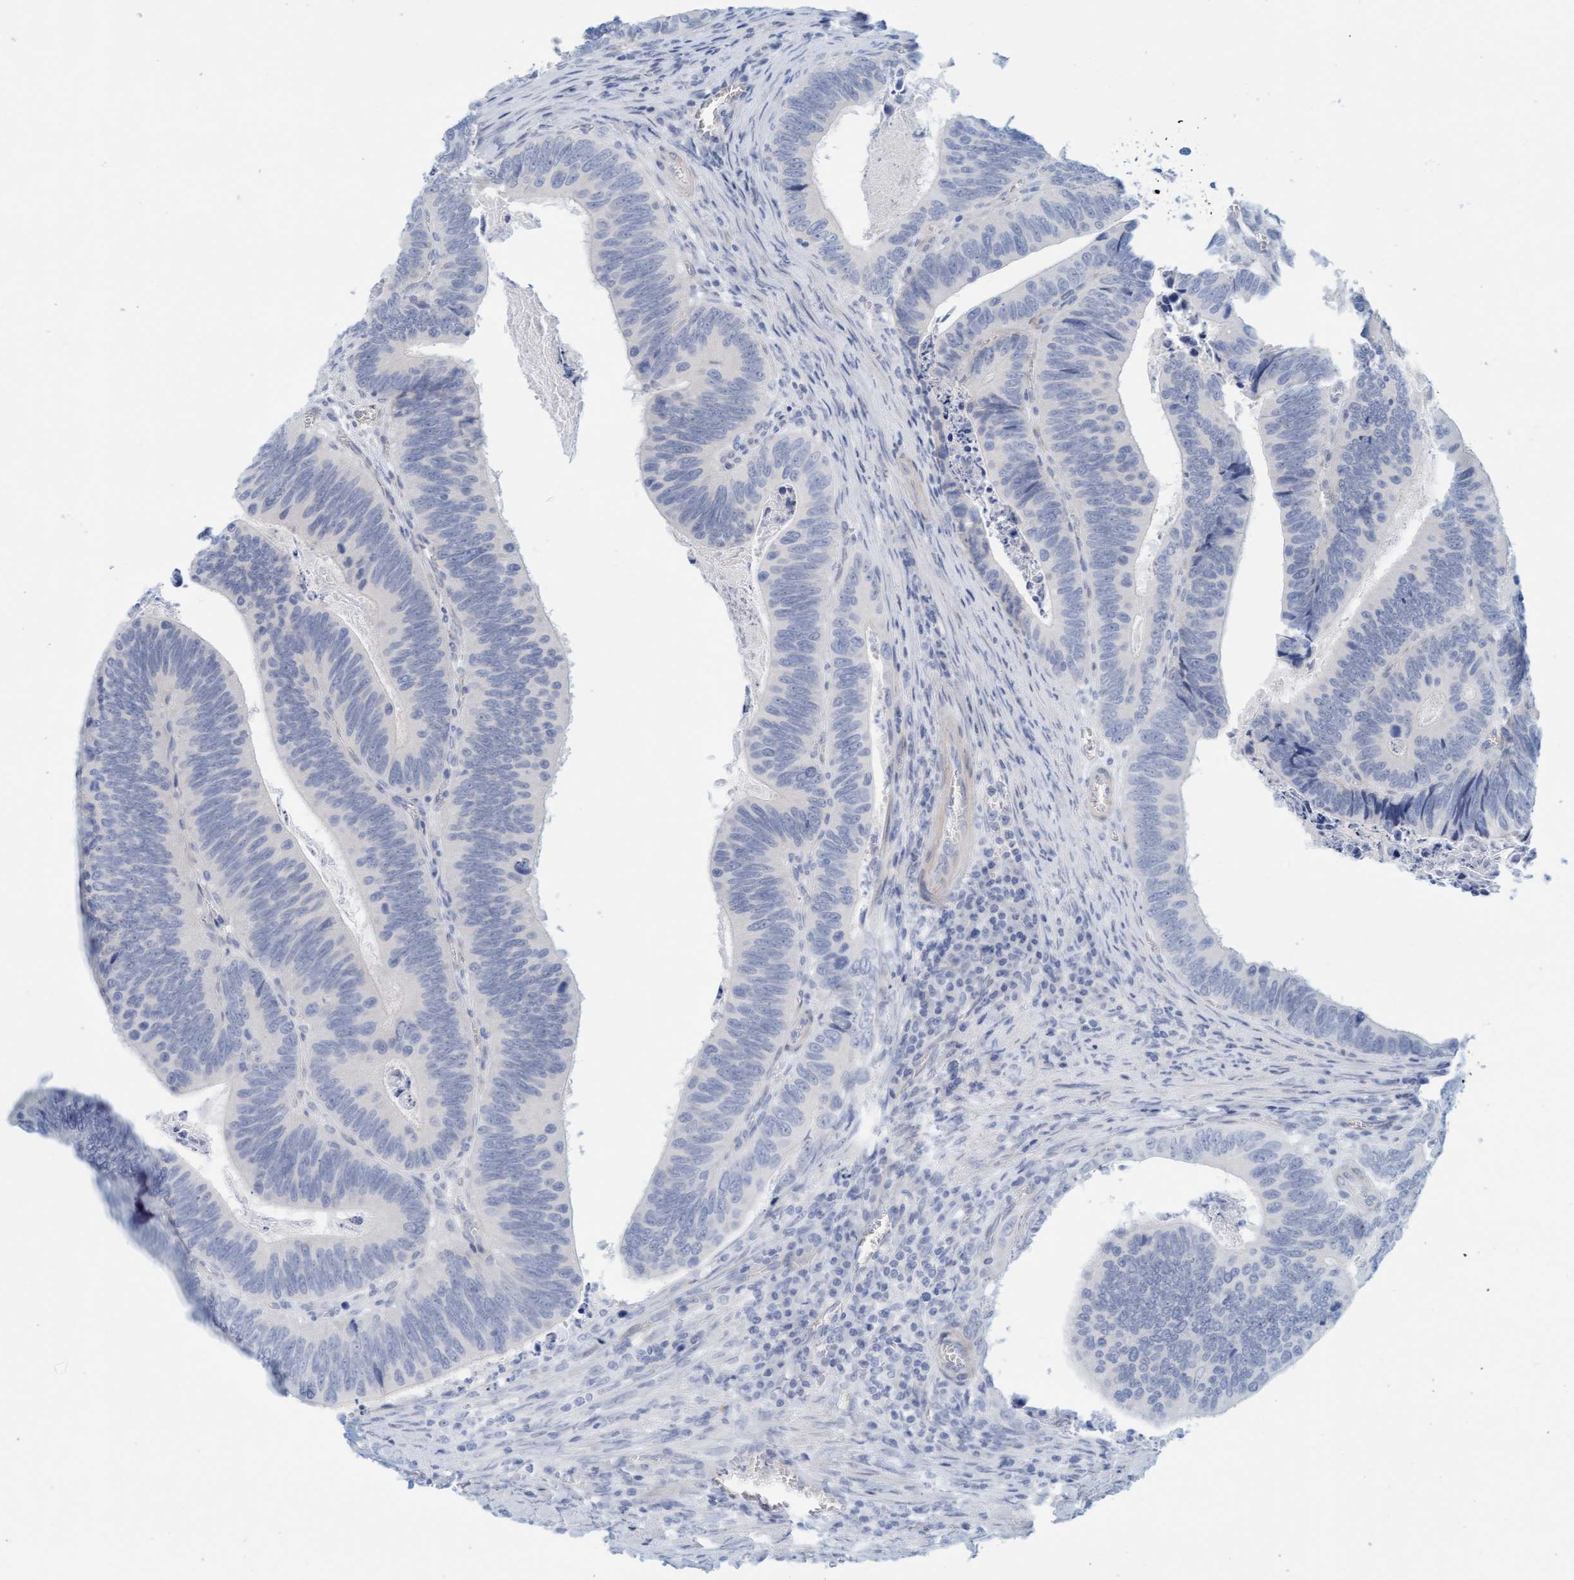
{"staining": {"intensity": "negative", "quantity": "none", "location": "none"}, "tissue": "colorectal cancer", "cell_type": "Tumor cells", "image_type": "cancer", "snomed": [{"axis": "morphology", "description": "Inflammation, NOS"}, {"axis": "morphology", "description": "Adenocarcinoma, NOS"}, {"axis": "topography", "description": "Colon"}], "caption": "IHC micrograph of neoplastic tissue: colorectal cancer stained with DAB shows no significant protein positivity in tumor cells.", "gene": "TSTD2", "patient": {"sex": "male", "age": 72}}